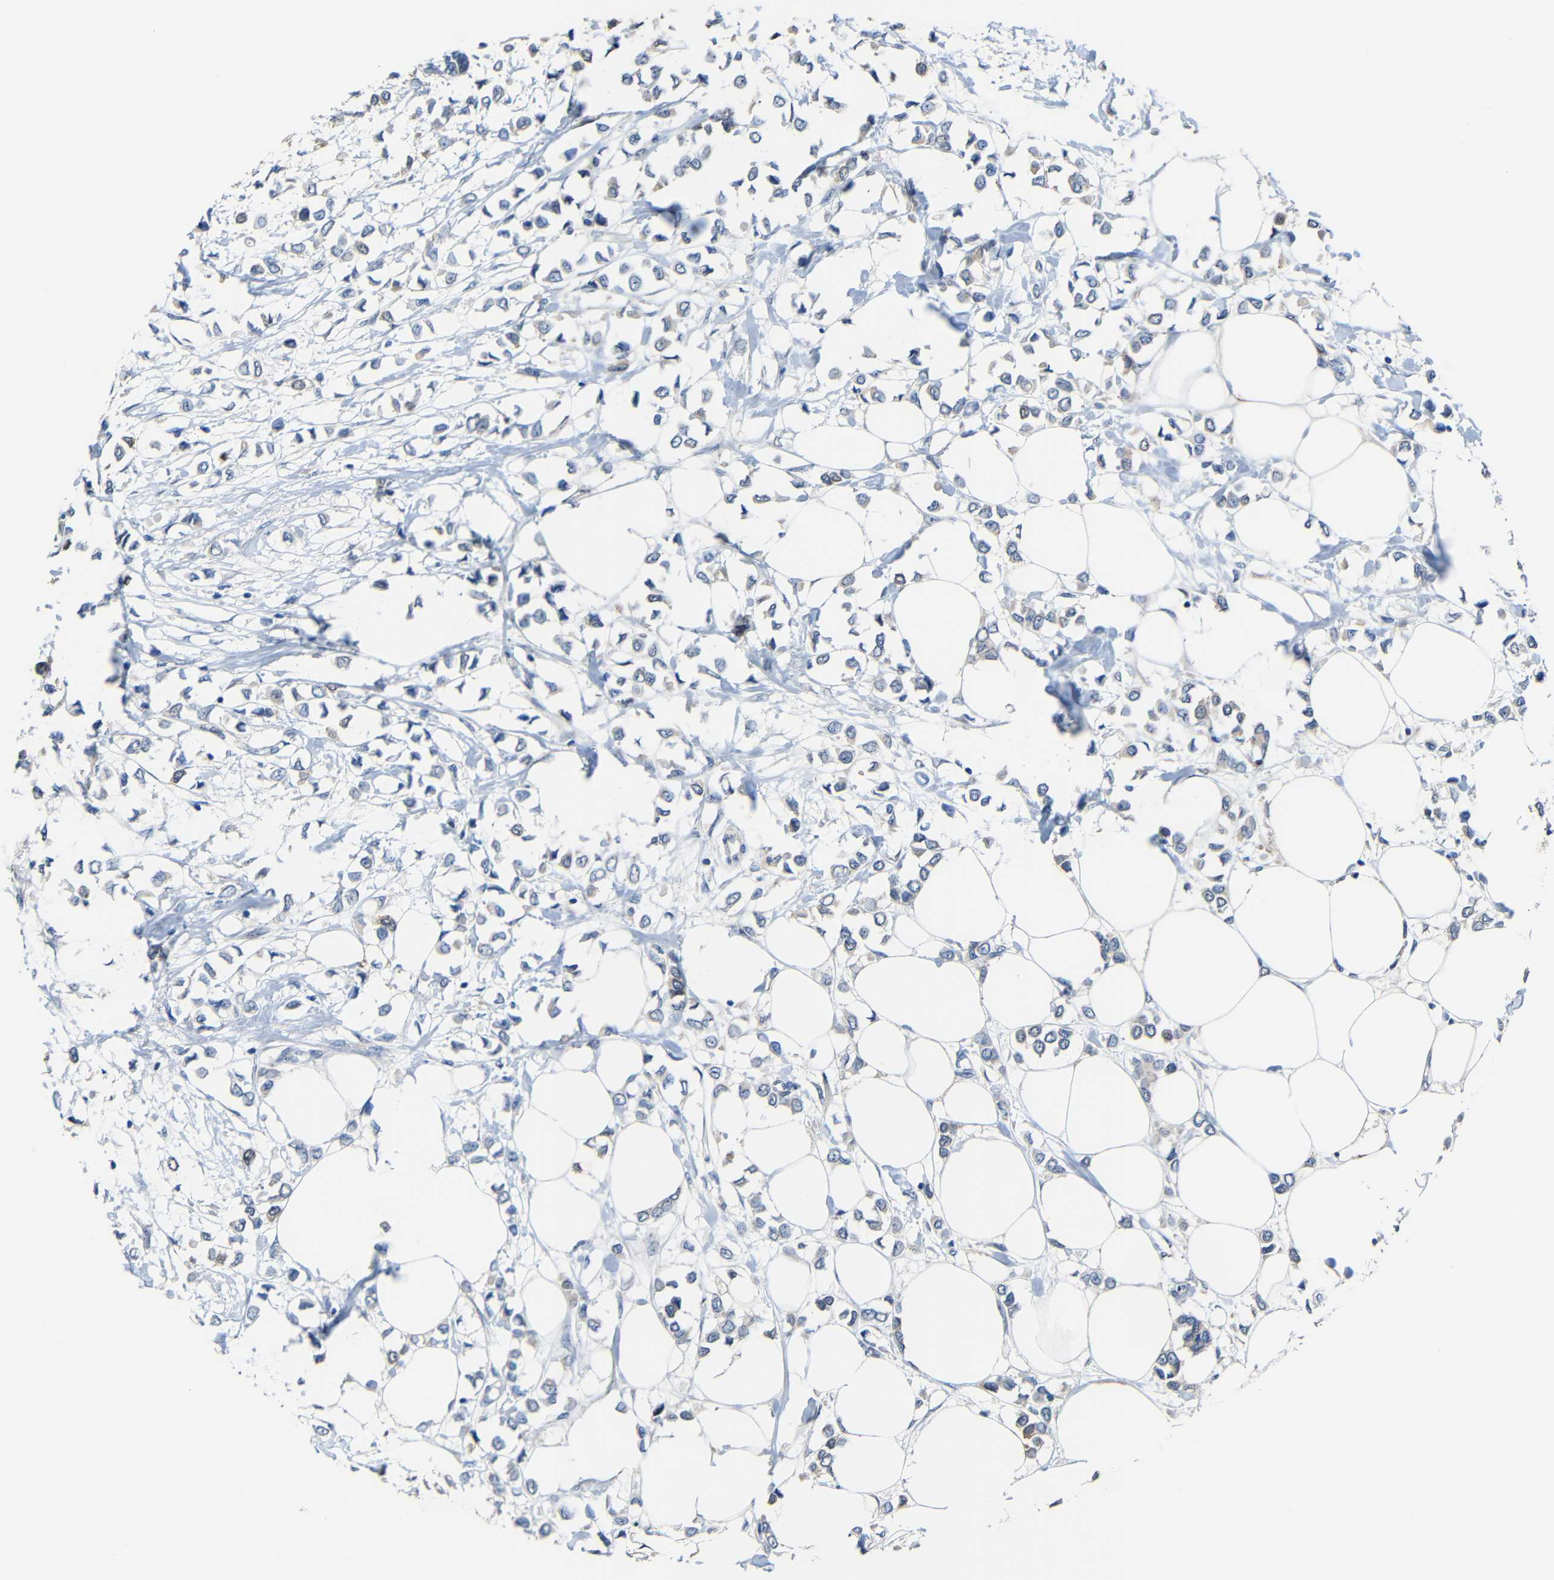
{"staining": {"intensity": "negative", "quantity": "none", "location": "none"}, "tissue": "breast cancer", "cell_type": "Tumor cells", "image_type": "cancer", "snomed": [{"axis": "morphology", "description": "Lobular carcinoma"}, {"axis": "topography", "description": "Breast"}], "caption": "DAB (3,3'-diaminobenzidine) immunohistochemical staining of human lobular carcinoma (breast) shows no significant expression in tumor cells.", "gene": "STBD1", "patient": {"sex": "female", "age": 51}}